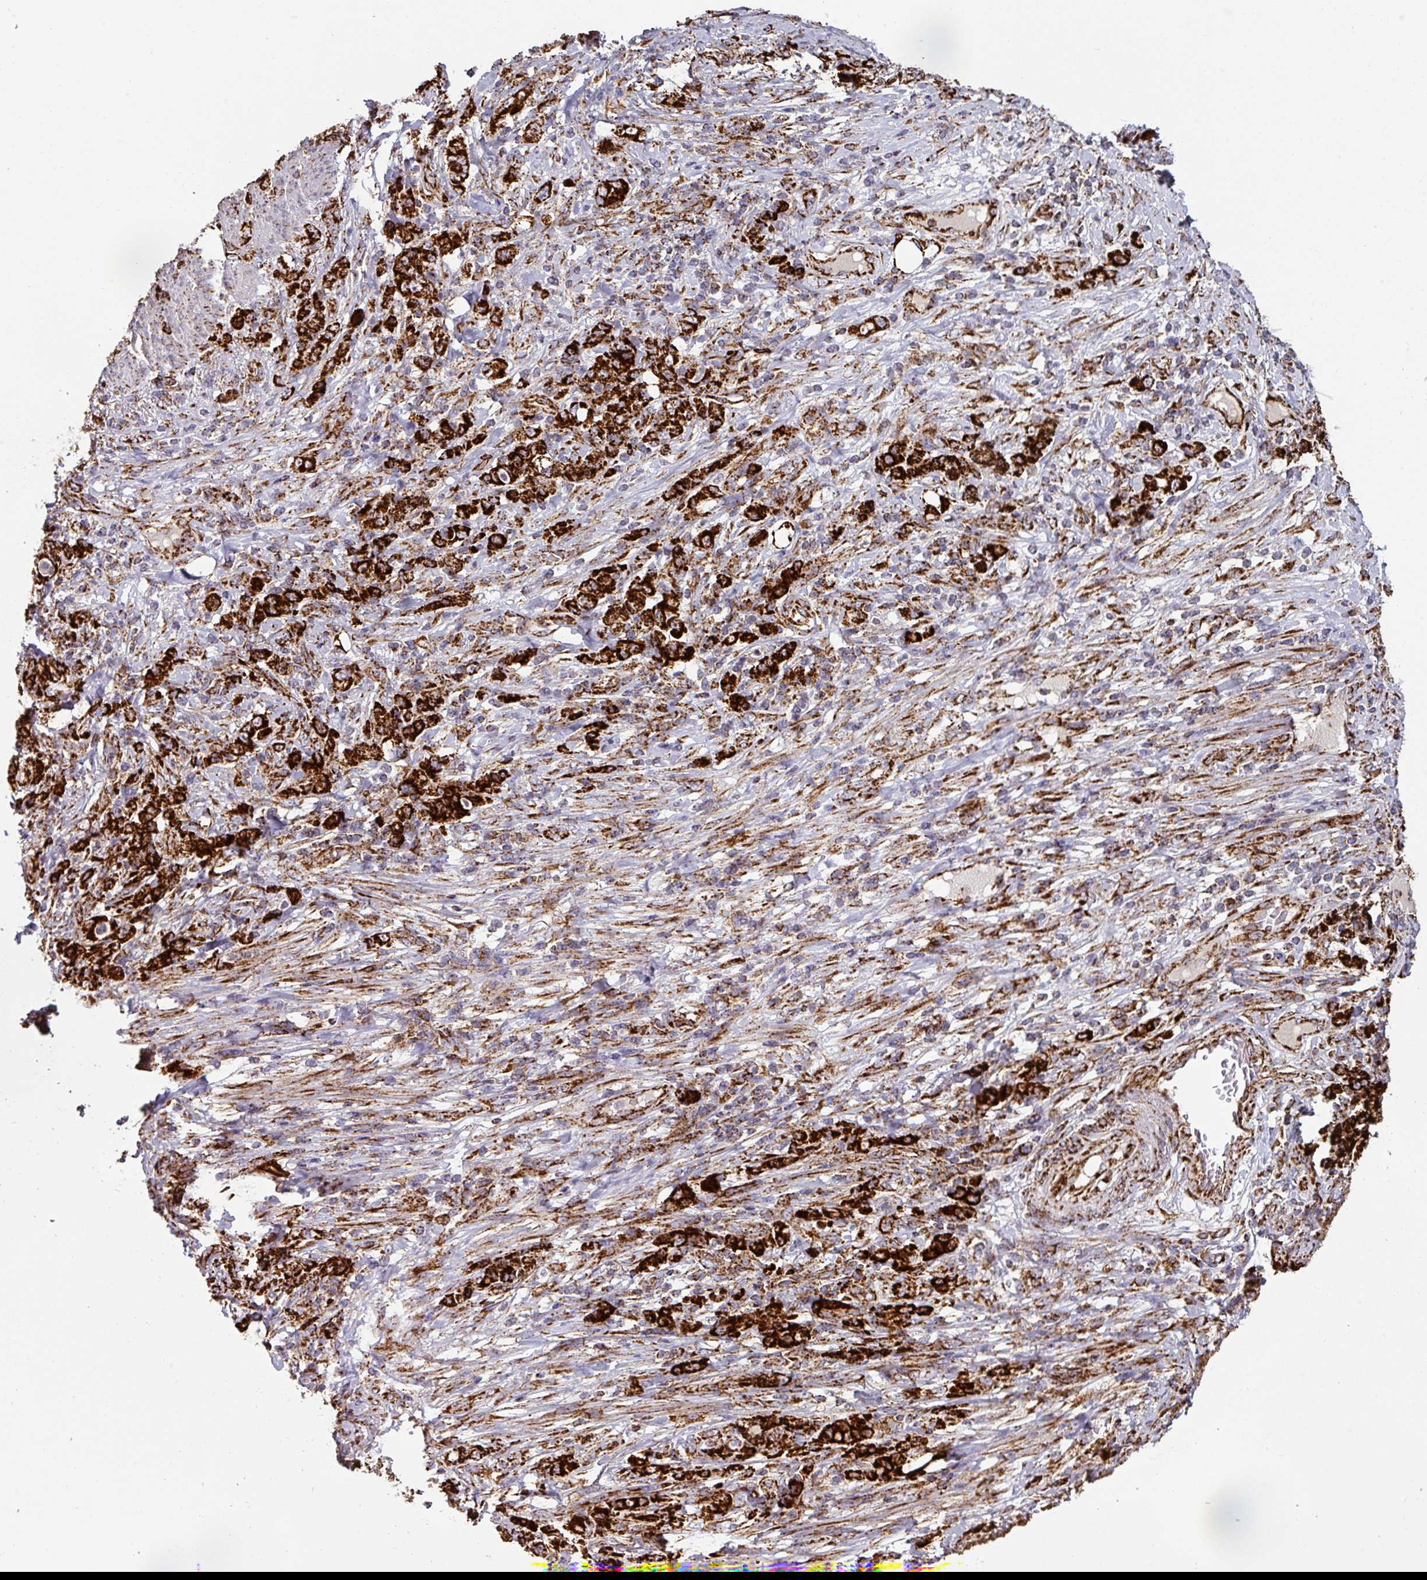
{"staining": {"intensity": "strong", "quantity": ">75%", "location": "cytoplasmic/membranous"}, "tissue": "stomach cancer", "cell_type": "Tumor cells", "image_type": "cancer", "snomed": [{"axis": "morphology", "description": "Adenocarcinoma, NOS"}, {"axis": "topography", "description": "Stomach"}], "caption": "Tumor cells reveal strong cytoplasmic/membranous positivity in approximately >75% of cells in stomach cancer (adenocarcinoma).", "gene": "TRAP1", "patient": {"sex": "female", "age": 79}}